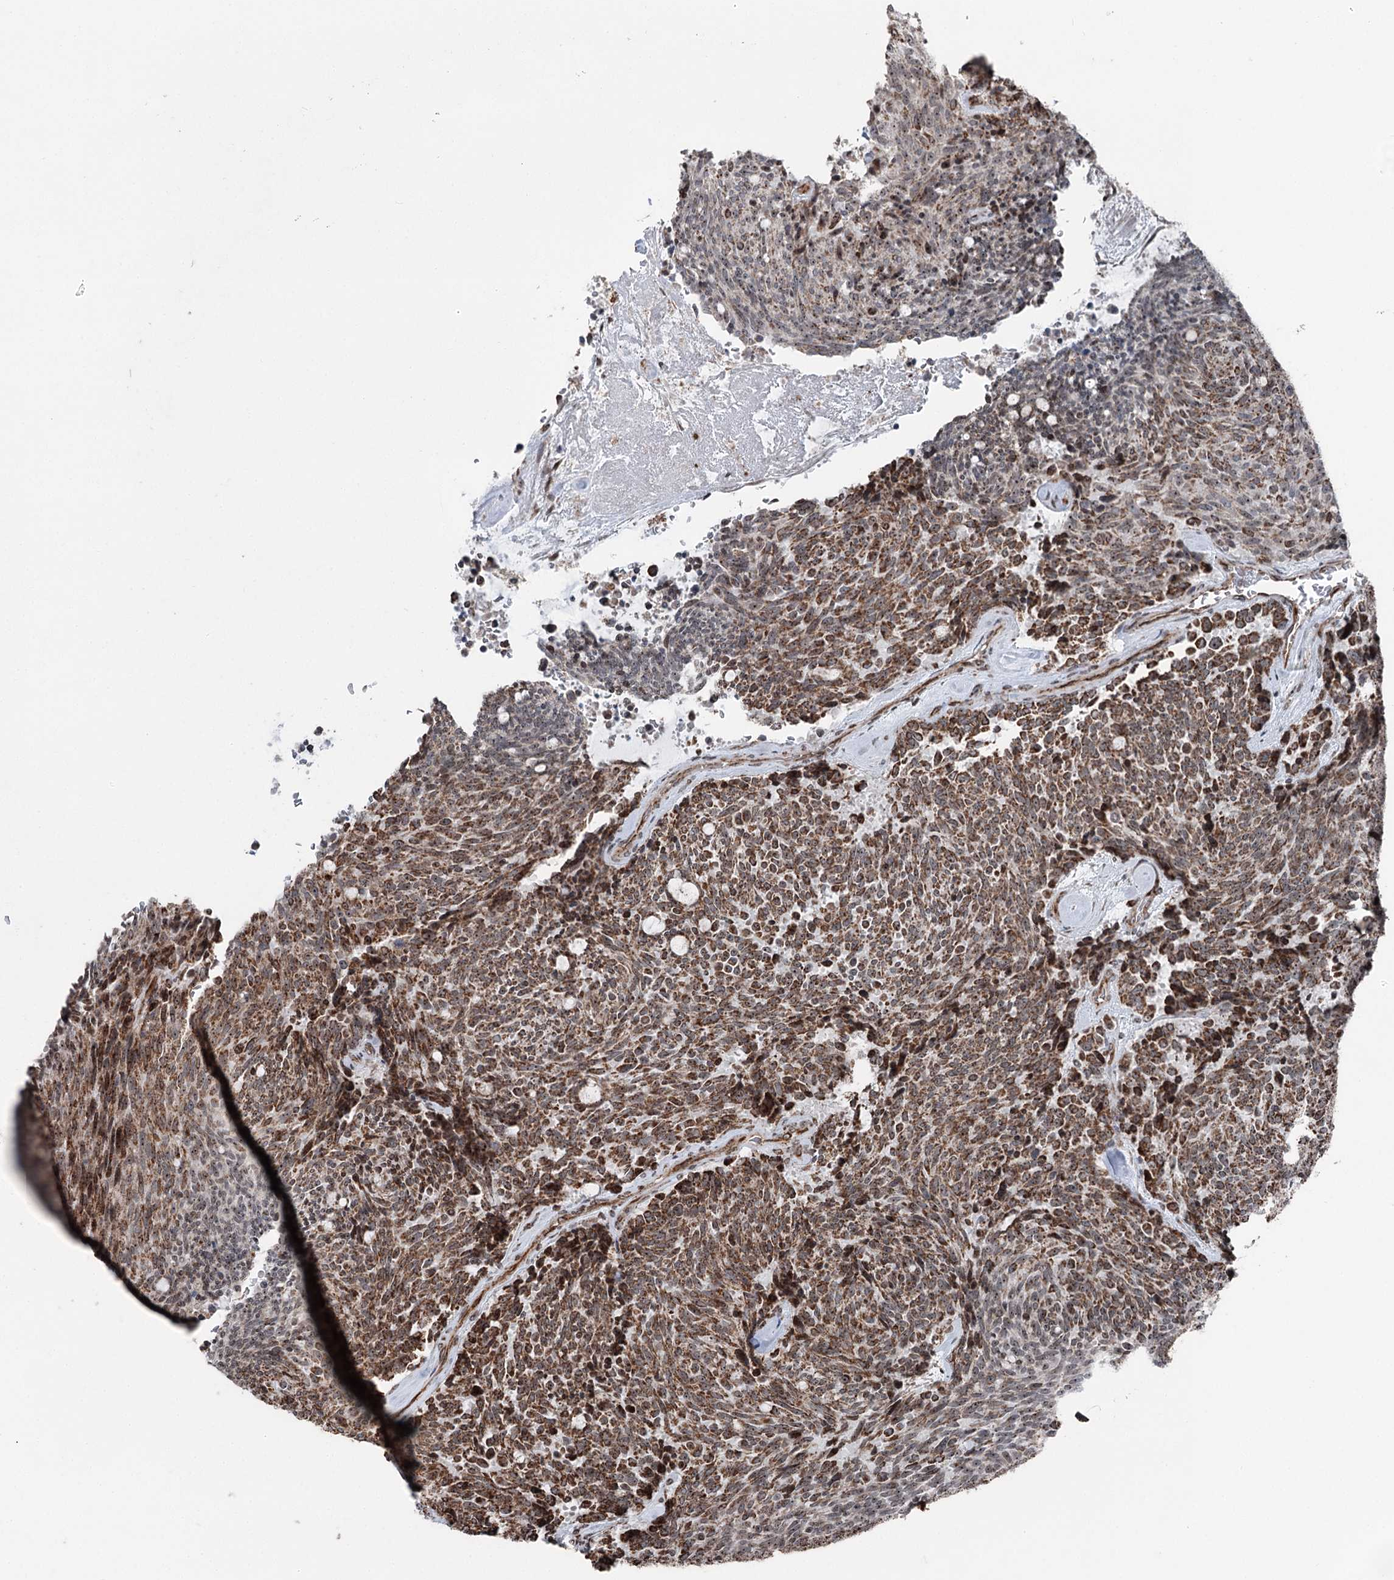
{"staining": {"intensity": "moderate", "quantity": ">75%", "location": "cytoplasmic/membranous"}, "tissue": "carcinoid", "cell_type": "Tumor cells", "image_type": "cancer", "snomed": [{"axis": "morphology", "description": "Carcinoid, malignant, NOS"}, {"axis": "topography", "description": "Pancreas"}], "caption": "IHC of carcinoid (malignant) demonstrates medium levels of moderate cytoplasmic/membranous expression in about >75% of tumor cells.", "gene": "STEEP1", "patient": {"sex": "female", "age": 54}}